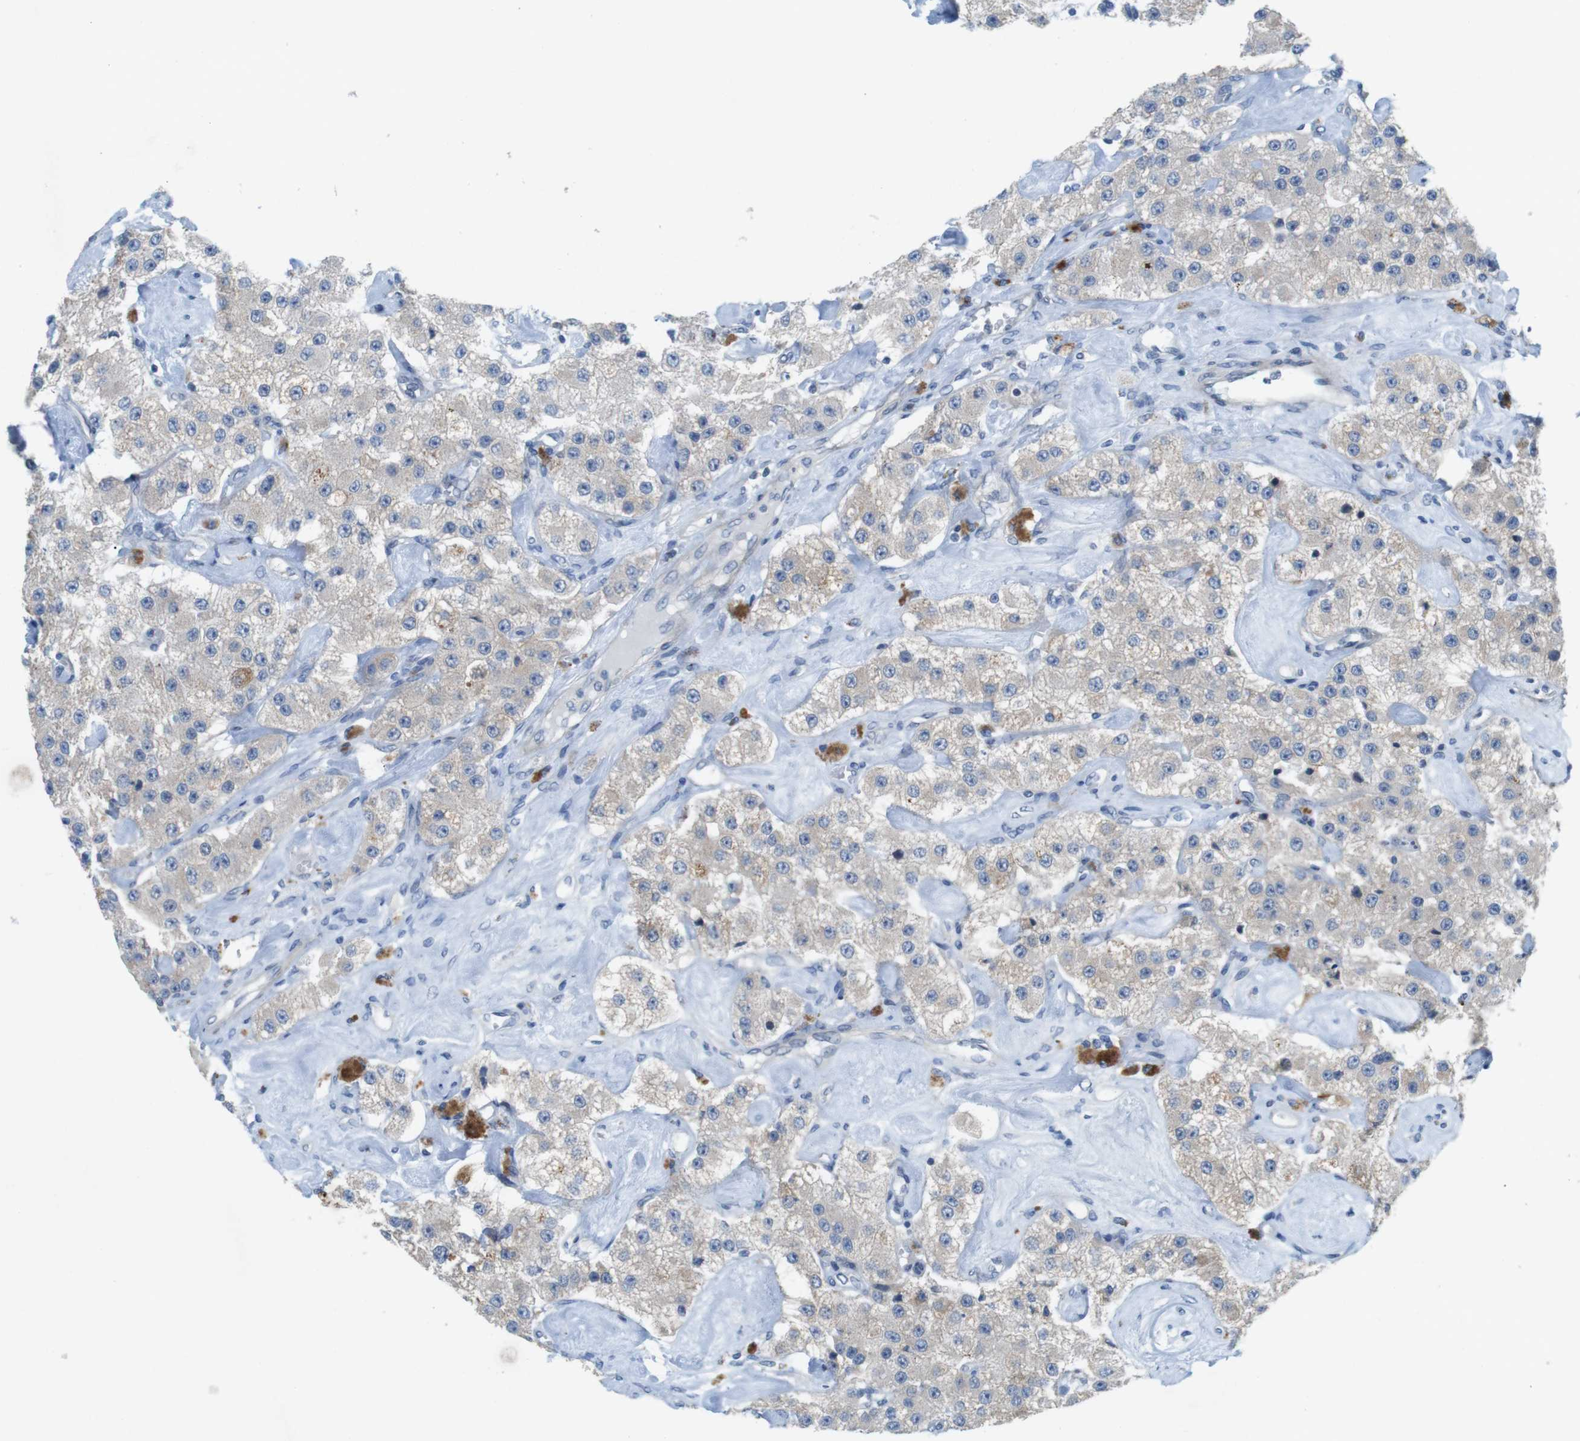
{"staining": {"intensity": "negative", "quantity": "none", "location": "none"}, "tissue": "carcinoid", "cell_type": "Tumor cells", "image_type": "cancer", "snomed": [{"axis": "morphology", "description": "Carcinoid, malignant, NOS"}, {"axis": "topography", "description": "Pancreas"}], "caption": "Tumor cells are negative for protein expression in human malignant carcinoid.", "gene": "TYW1", "patient": {"sex": "male", "age": 41}}